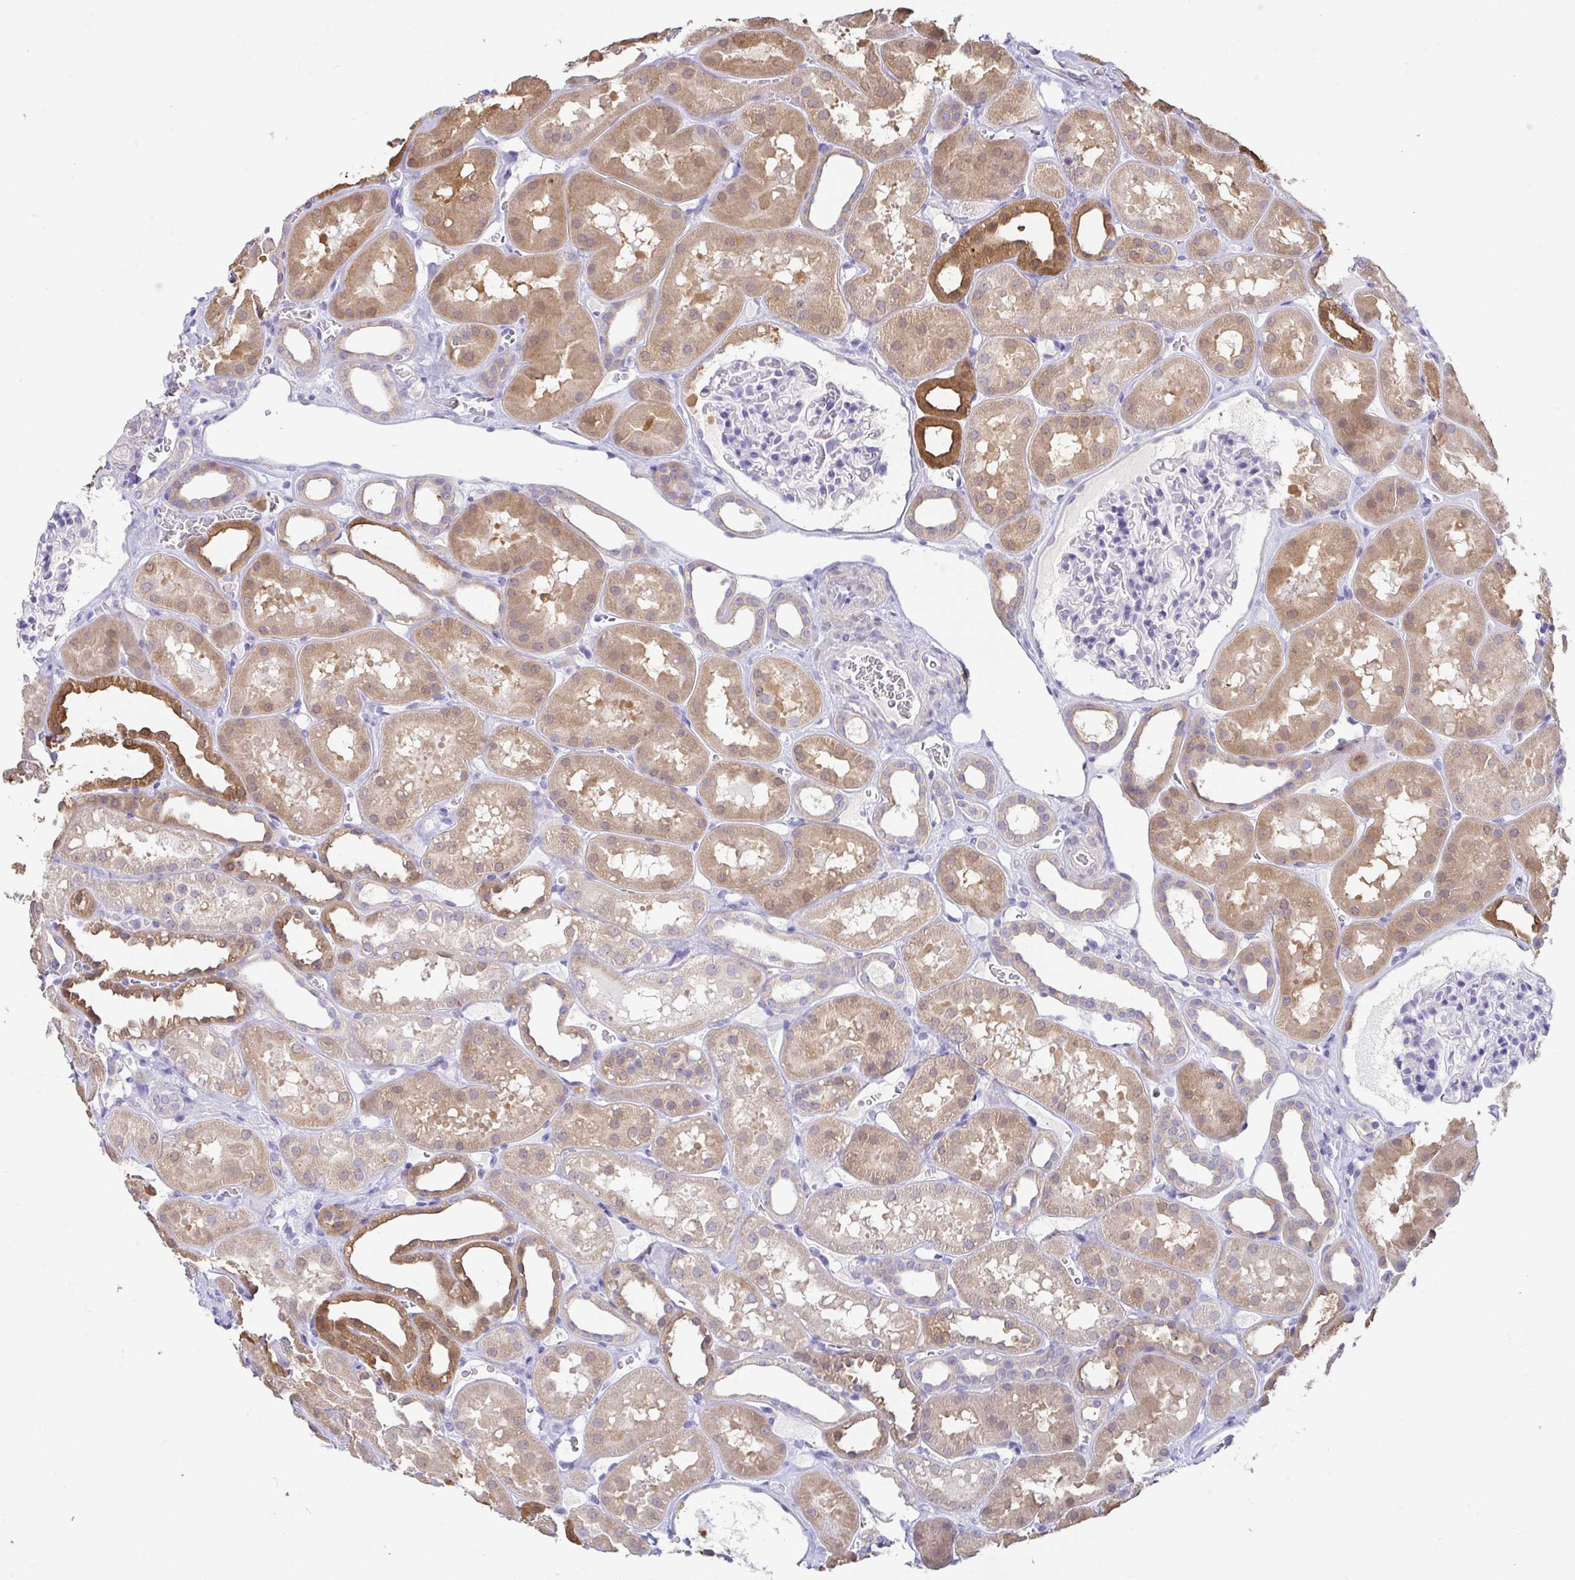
{"staining": {"intensity": "negative", "quantity": "none", "location": "none"}, "tissue": "kidney", "cell_type": "Cells in glomeruli", "image_type": "normal", "snomed": [{"axis": "morphology", "description": "Normal tissue, NOS"}, {"axis": "topography", "description": "Kidney"}], "caption": "This micrograph is of normal kidney stained with immunohistochemistry (IHC) to label a protein in brown with the nuclei are counter-stained blue. There is no expression in cells in glomeruli. The staining is performed using DAB (3,3'-diaminobenzidine) brown chromogen with nuclei counter-stained in using hematoxylin.", "gene": "FABP3", "patient": {"sex": "female", "age": 41}}